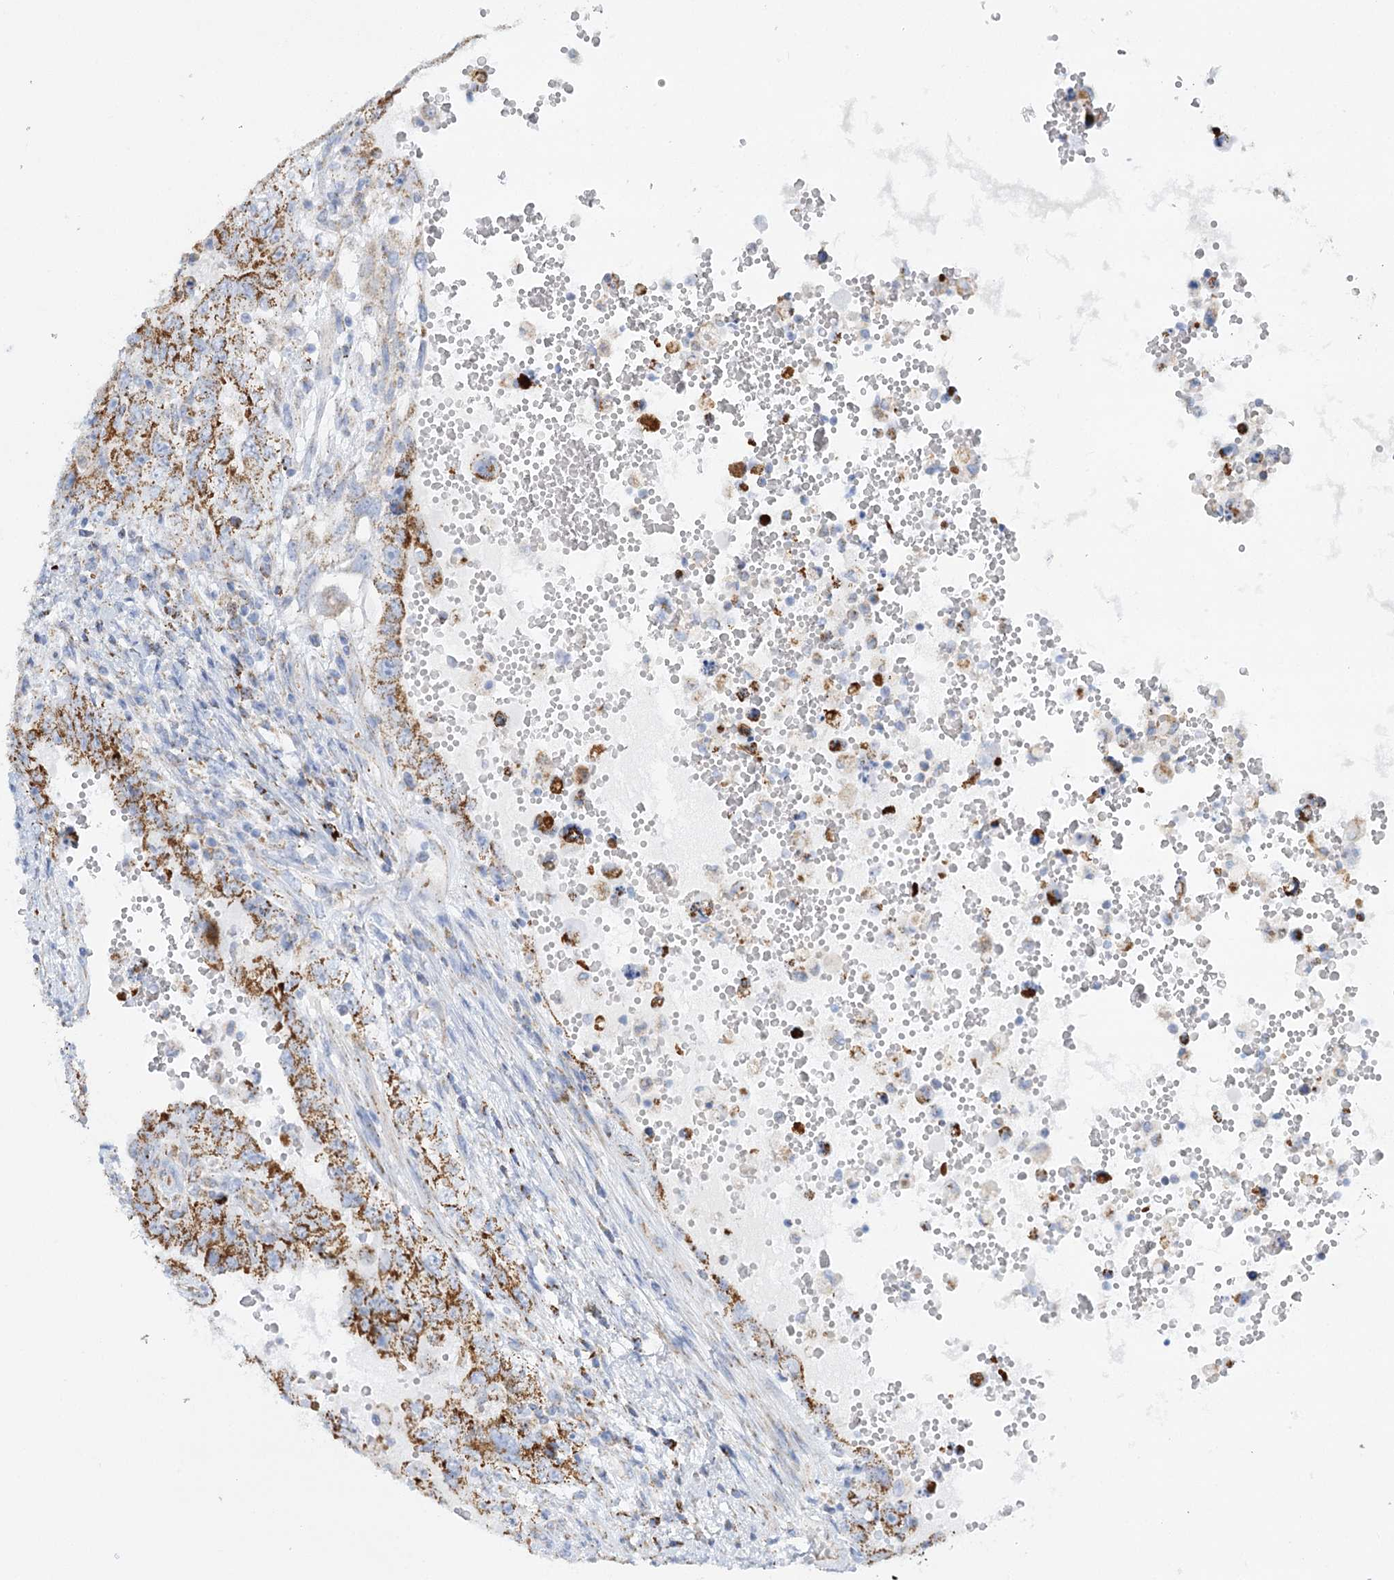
{"staining": {"intensity": "strong", "quantity": ">75%", "location": "cytoplasmic/membranous"}, "tissue": "testis cancer", "cell_type": "Tumor cells", "image_type": "cancer", "snomed": [{"axis": "morphology", "description": "Carcinoma, Embryonal, NOS"}, {"axis": "topography", "description": "Testis"}], "caption": "A micrograph of testis cancer stained for a protein demonstrates strong cytoplasmic/membranous brown staining in tumor cells.", "gene": "DHTKD1", "patient": {"sex": "male", "age": 26}}